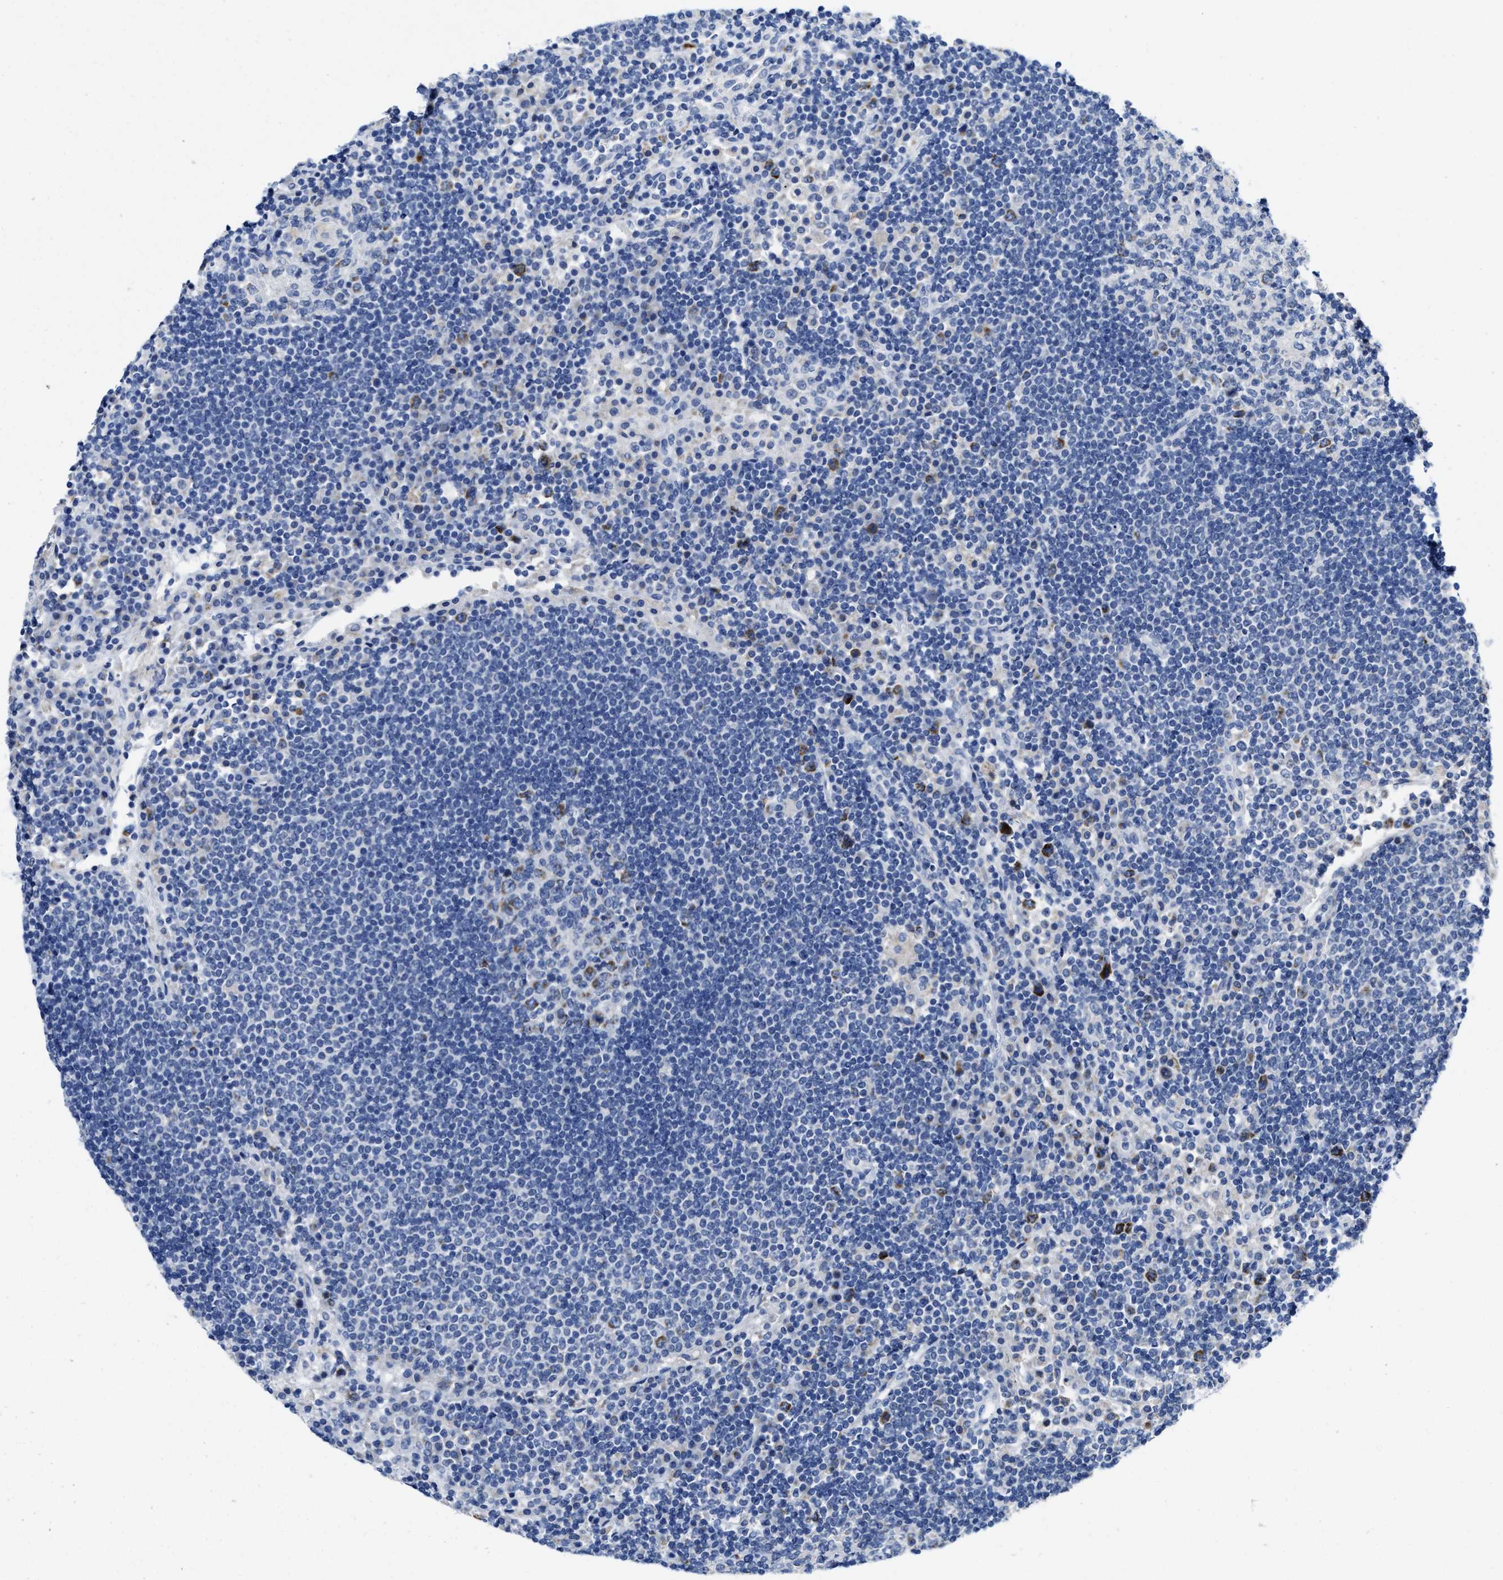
{"staining": {"intensity": "moderate", "quantity": "<25%", "location": "cytoplasmic/membranous"}, "tissue": "lymph node", "cell_type": "Germinal center cells", "image_type": "normal", "snomed": [{"axis": "morphology", "description": "Normal tissue, NOS"}, {"axis": "topography", "description": "Lymph node"}], "caption": "Immunohistochemical staining of normal human lymph node exhibits <25% levels of moderate cytoplasmic/membranous protein expression in approximately <25% of germinal center cells.", "gene": "TBRG4", "patient": {"sex": "female", "age": 53}}